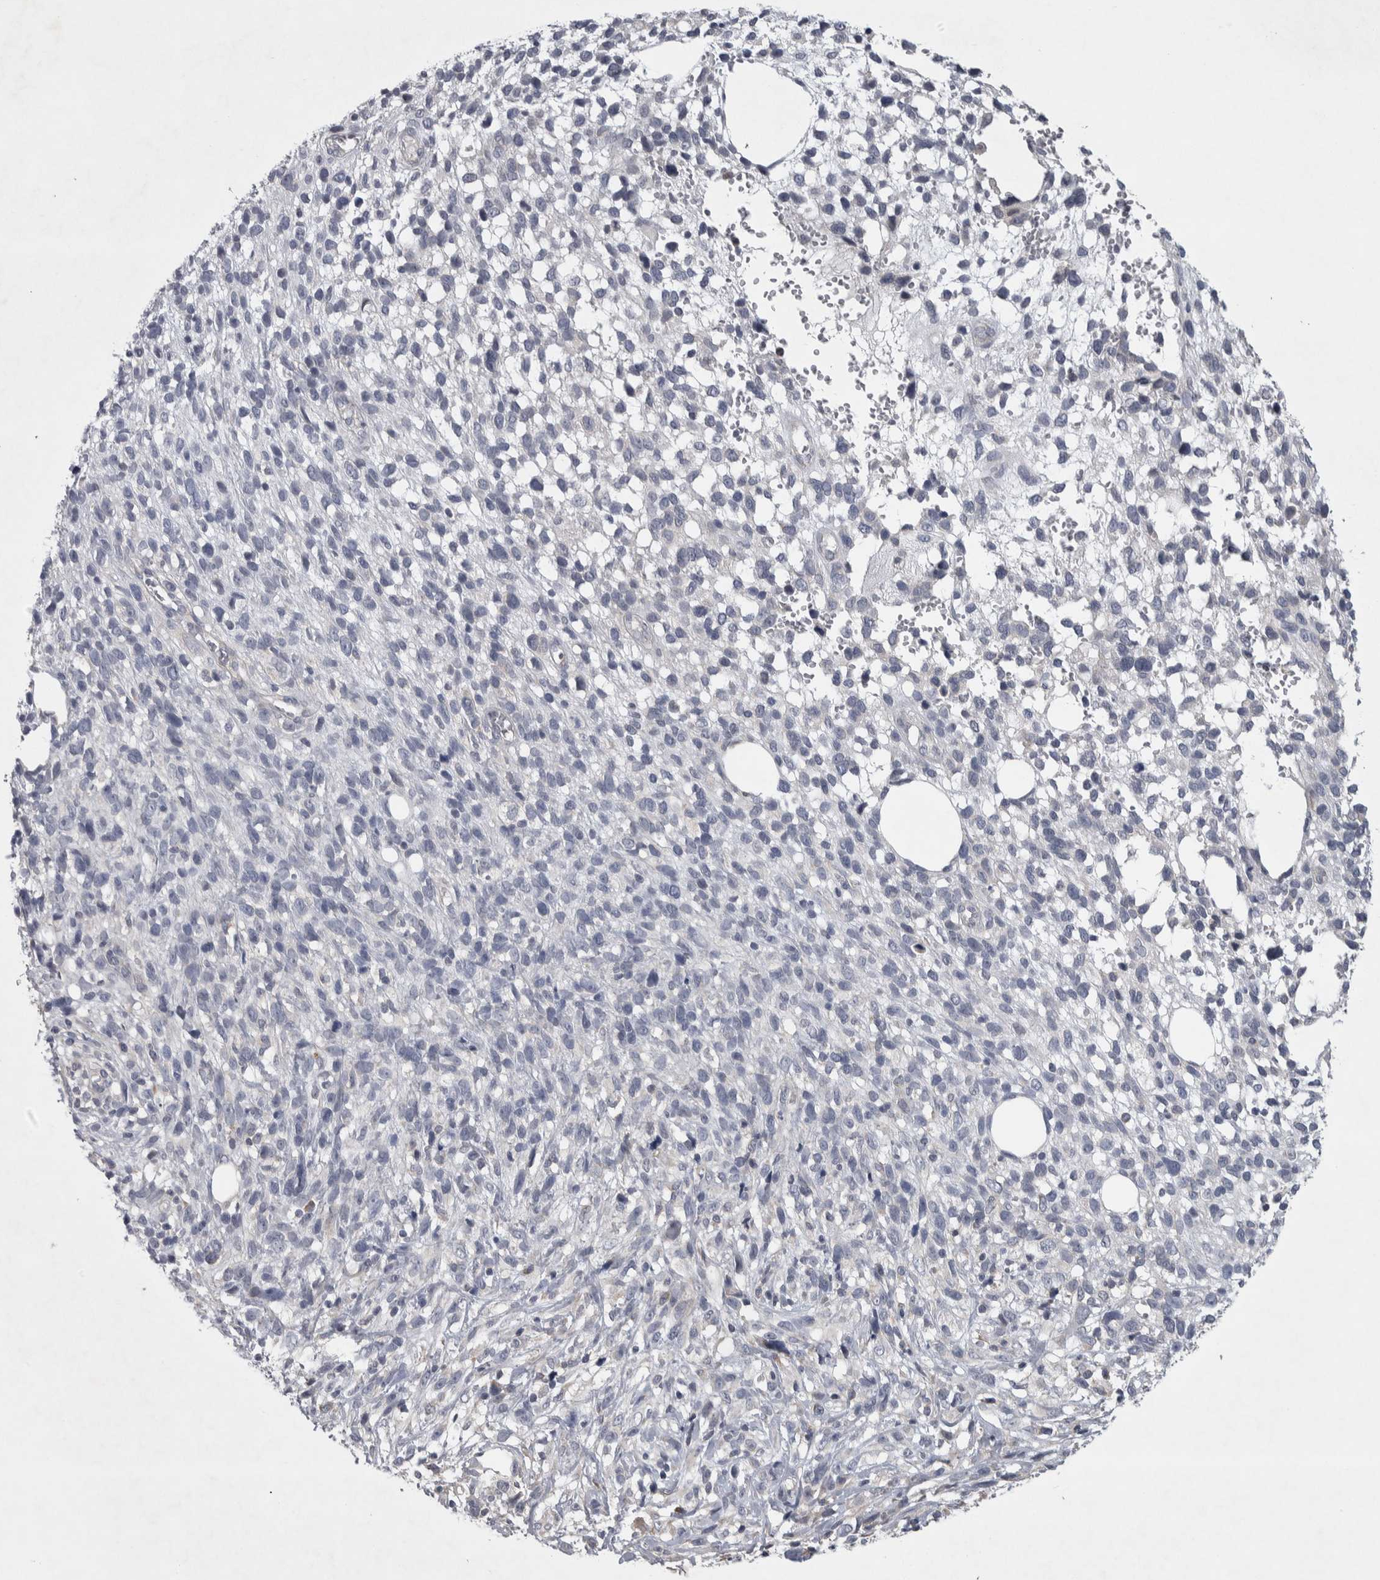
{"staining": {"intensity": "negative", "quantity": "none", "location": "none"}, "tissue": "melanoma", "cell_type": "Tumor cells", "image_type": "cancer", "snomed": [{"axis": "morphology", "description": "Malignant melanoma, NOS"}, {"axis": "topography", "description": "Skin"}], "caption": "The immunohistochemistry photomicrograph has no significant positivity in tumor cells of malignant melanoma tissue.", "gene": "SRP68", "patient": {"sex": "female", "age": 55}}